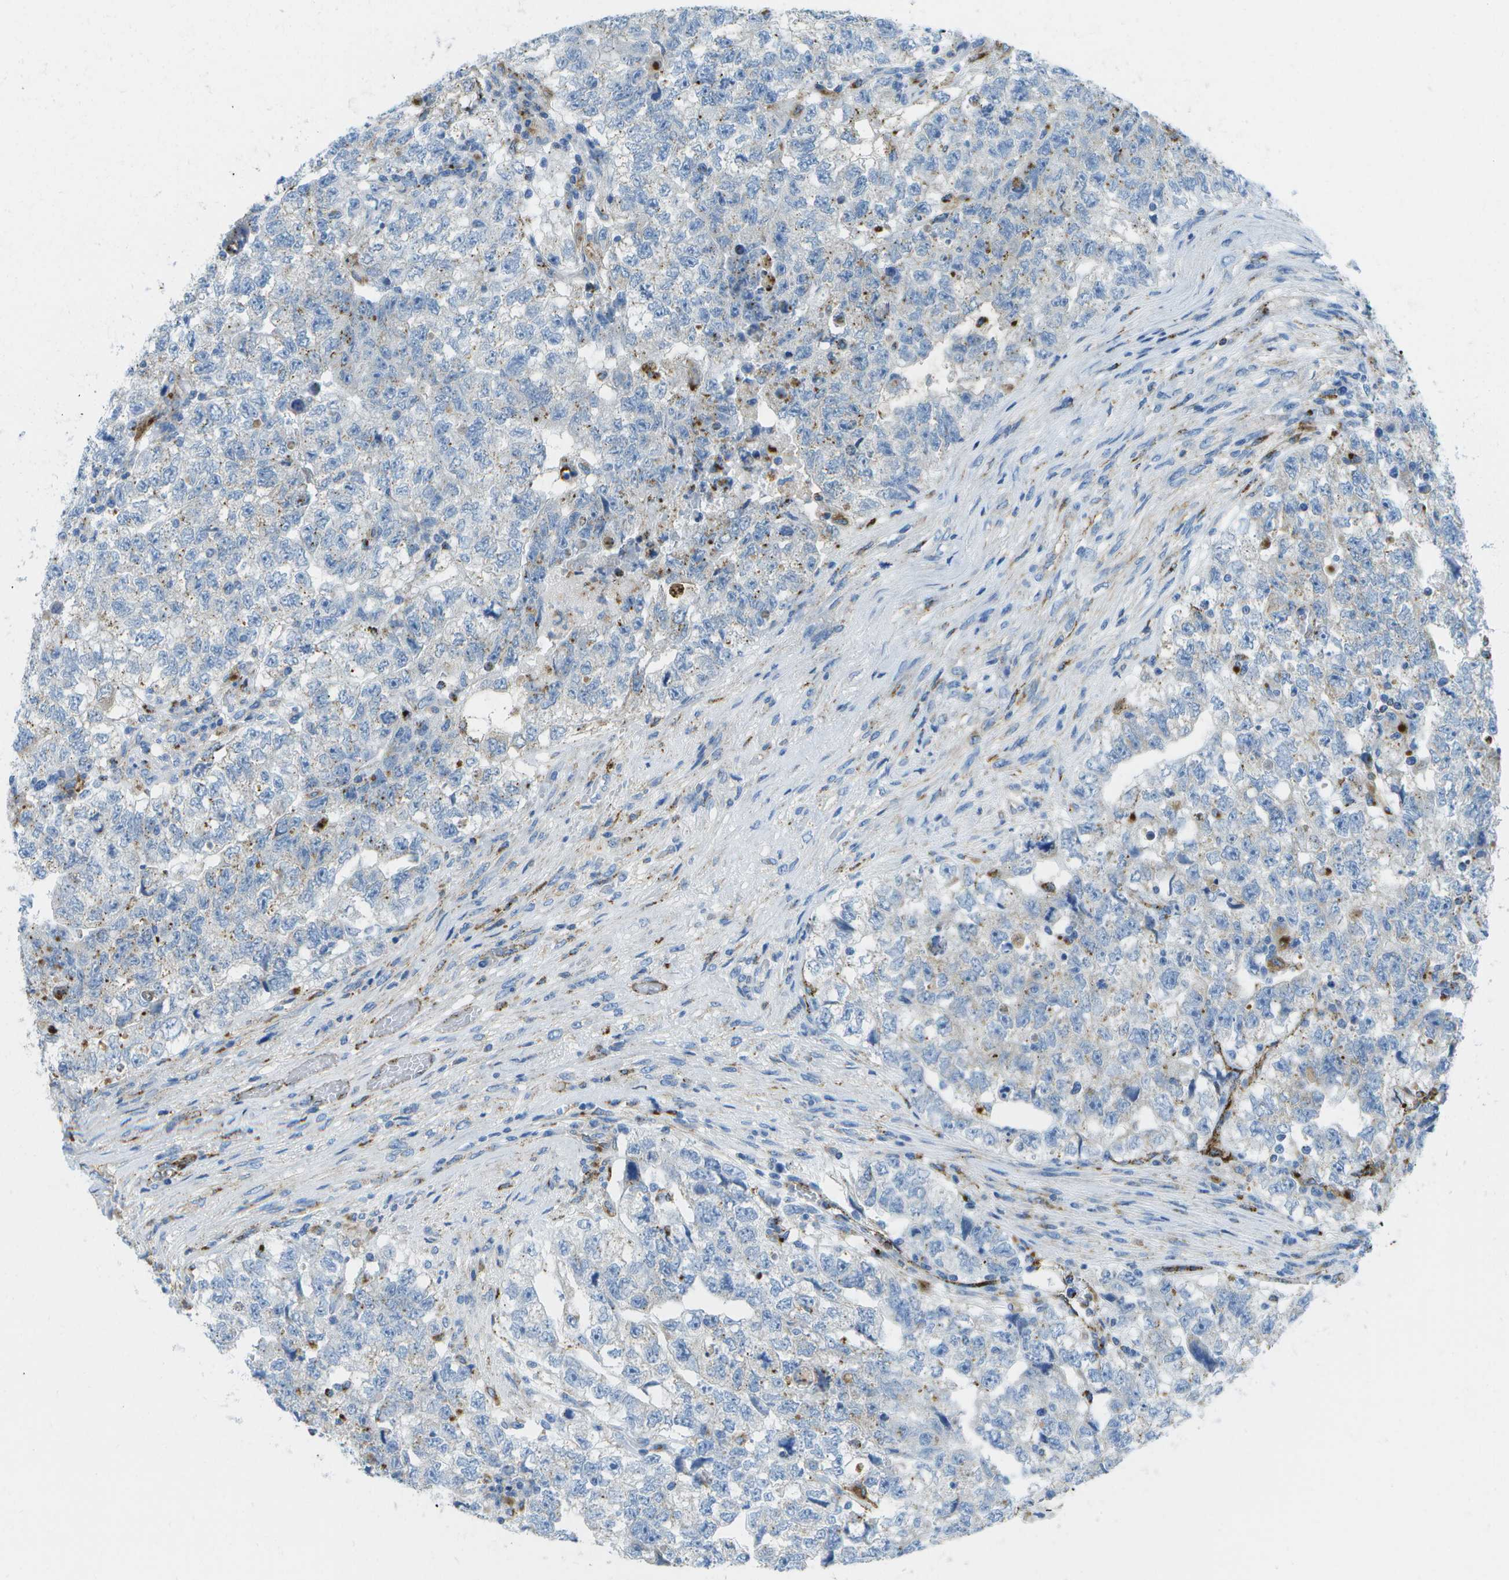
{"staining": {"intensity": "weak", "quantity": "<25%", "location": "cytoplasmic/membranous"}, "tissue": "testis cancer", "cell_type": "Tumor cells", "image_type": "cancer", "snomed": [{"axis": "morphology", "description": "Carcinoma, Embryonal, NOS"}, {"axis": "topography", "description": "Testis"}], "caption": "Immunohistochemistry of human testis embryonal carcinoma shows no expression in tumor cells.", "gene": "PRCP", "patient": {"sex": "male", "age": 36}}